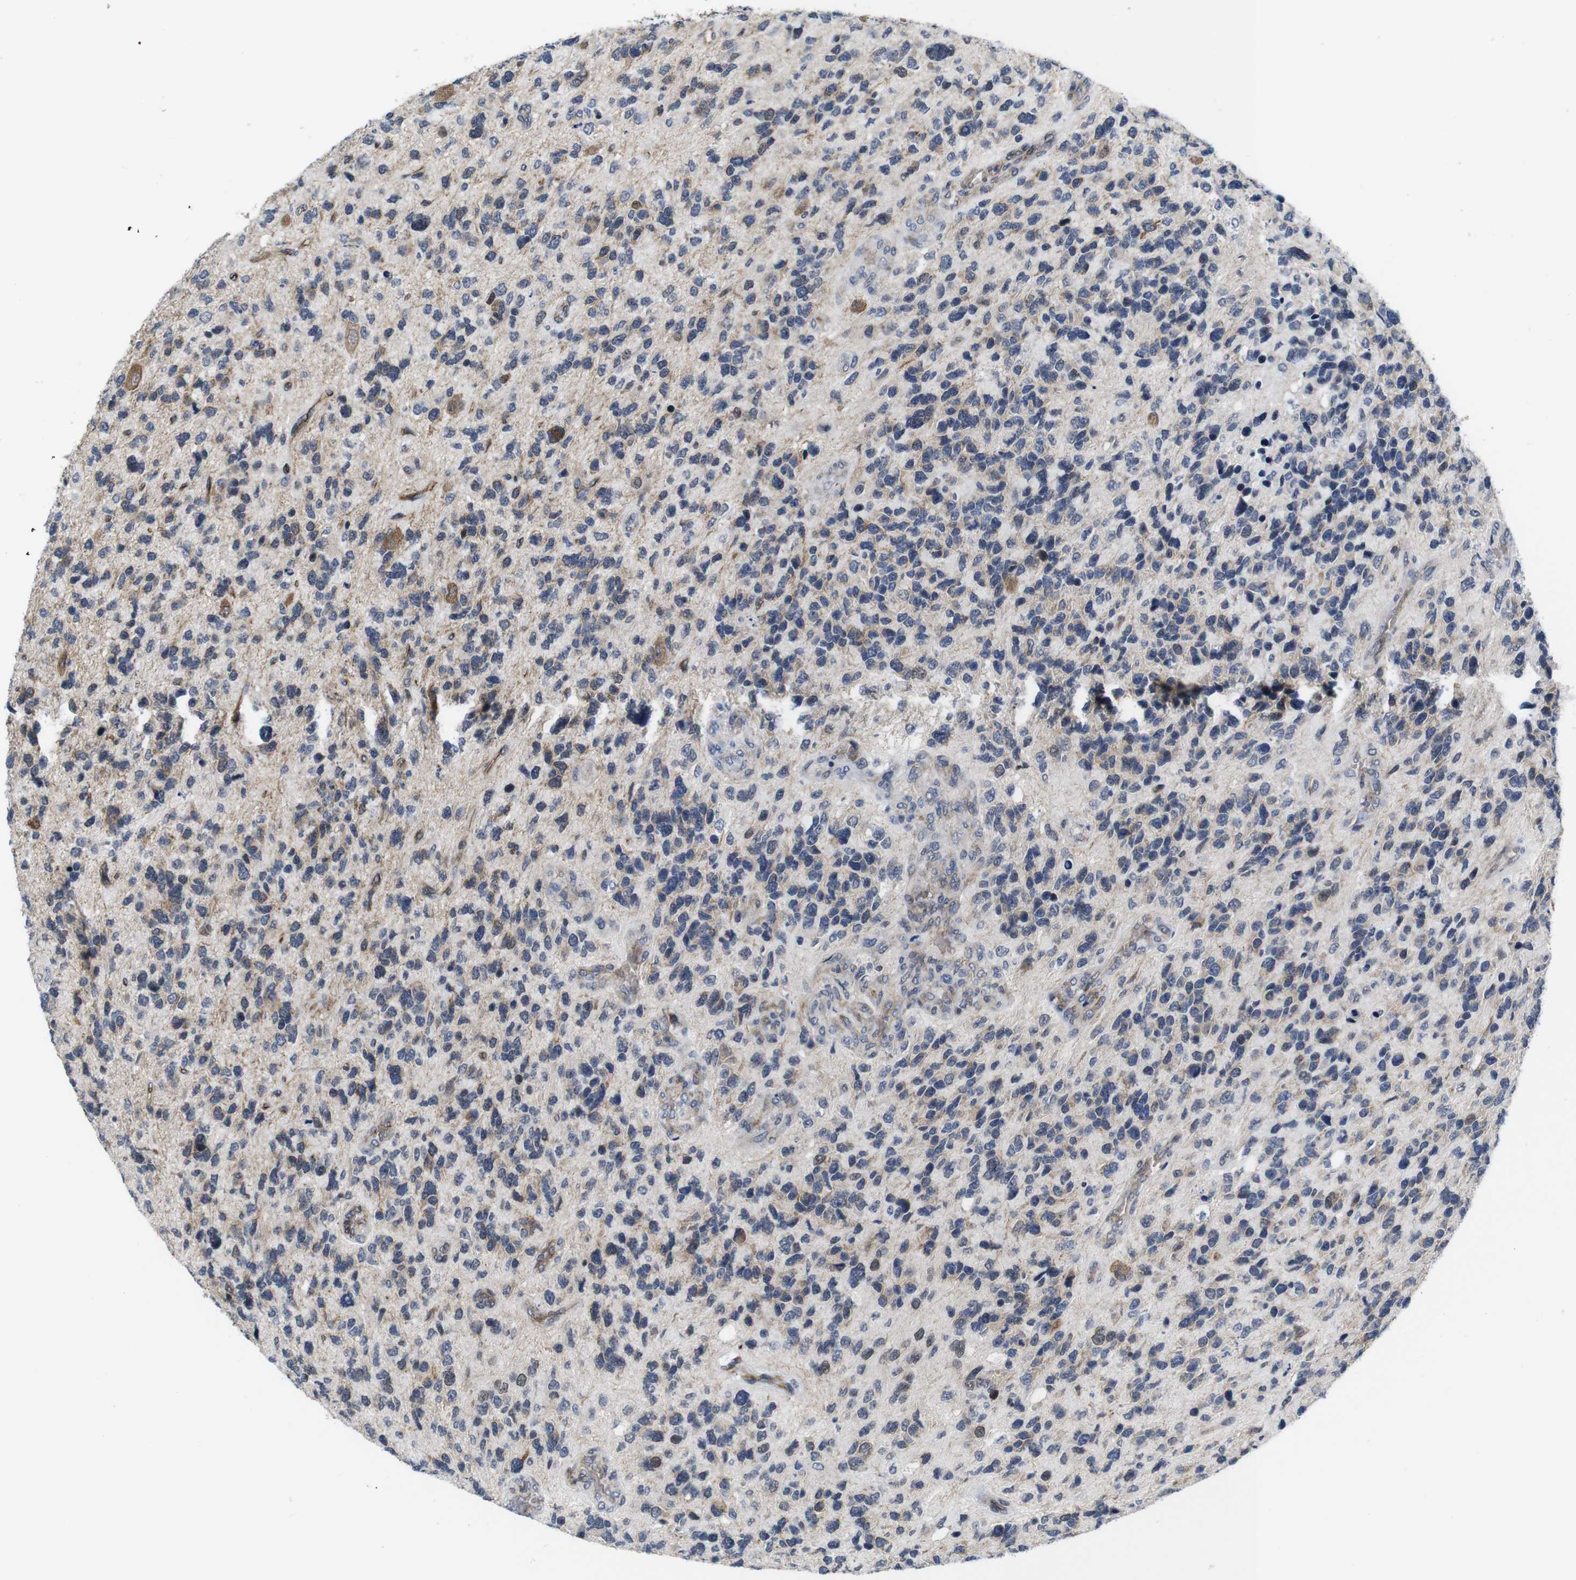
{"staining": {"intensity": "moderate", "quantity": "<25%", "location": "cytoplasmic/membranous"}, "tissue": "glioma", "cell_type": "Tumor cells", "image_type": "cancer", "snomed": [{"axis": "morphology", "description": "Glioma, malignant, High grade"}, {"axis": "topography", "description": "Brain"}], "caption": "Immunohistochemistry (IHC) photomicrograph of human glioma stained for a protein (brown), which displays low levels of moderate cytoplasmic/membranous expression in about <25% of tumor cells.", "gene": "SOCS3", "patient": {"sex": "female", "age": 58}}